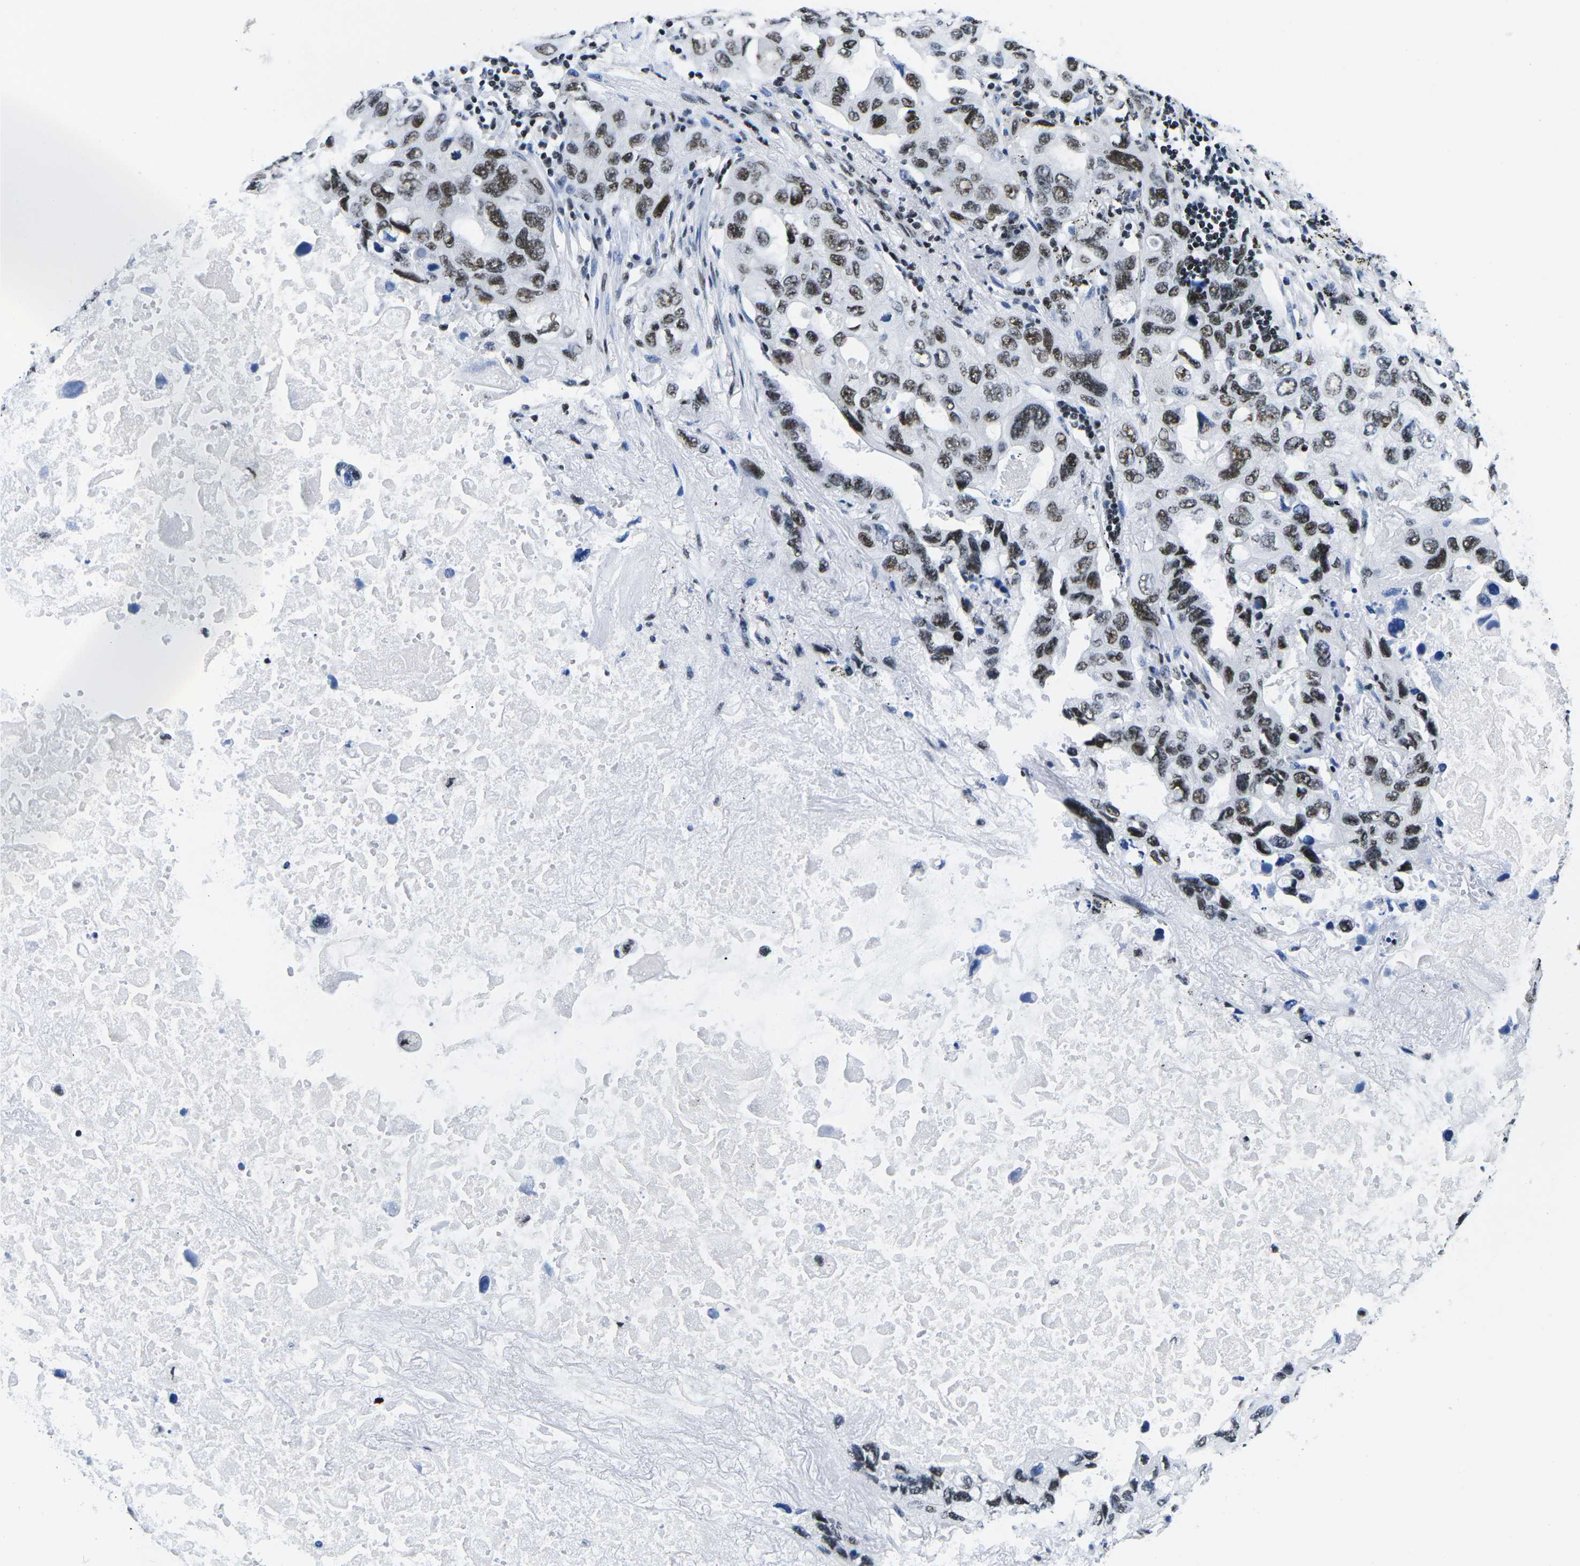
{"staining": {"intensity": "moderate", "quantity": ">75%", "location": "nuclear"}, "tissue": "lung cancer", "cell_type": "Tumor cells", "image_type": "cancer", "snomed": [{"axis": "morphology", "description": "Squamous cell carcinoma, NOS"}, {"axis": "topography", "description": "Lung"}], "caption": "Immunohistochemical staining of human lung cancer (squamous cell carcinoma) displays medium levels of moderate nuclear protein expression in about >75% of tumor cells.", "gene": "ATF1", "patient": {"sex": "female", "age": 73}}